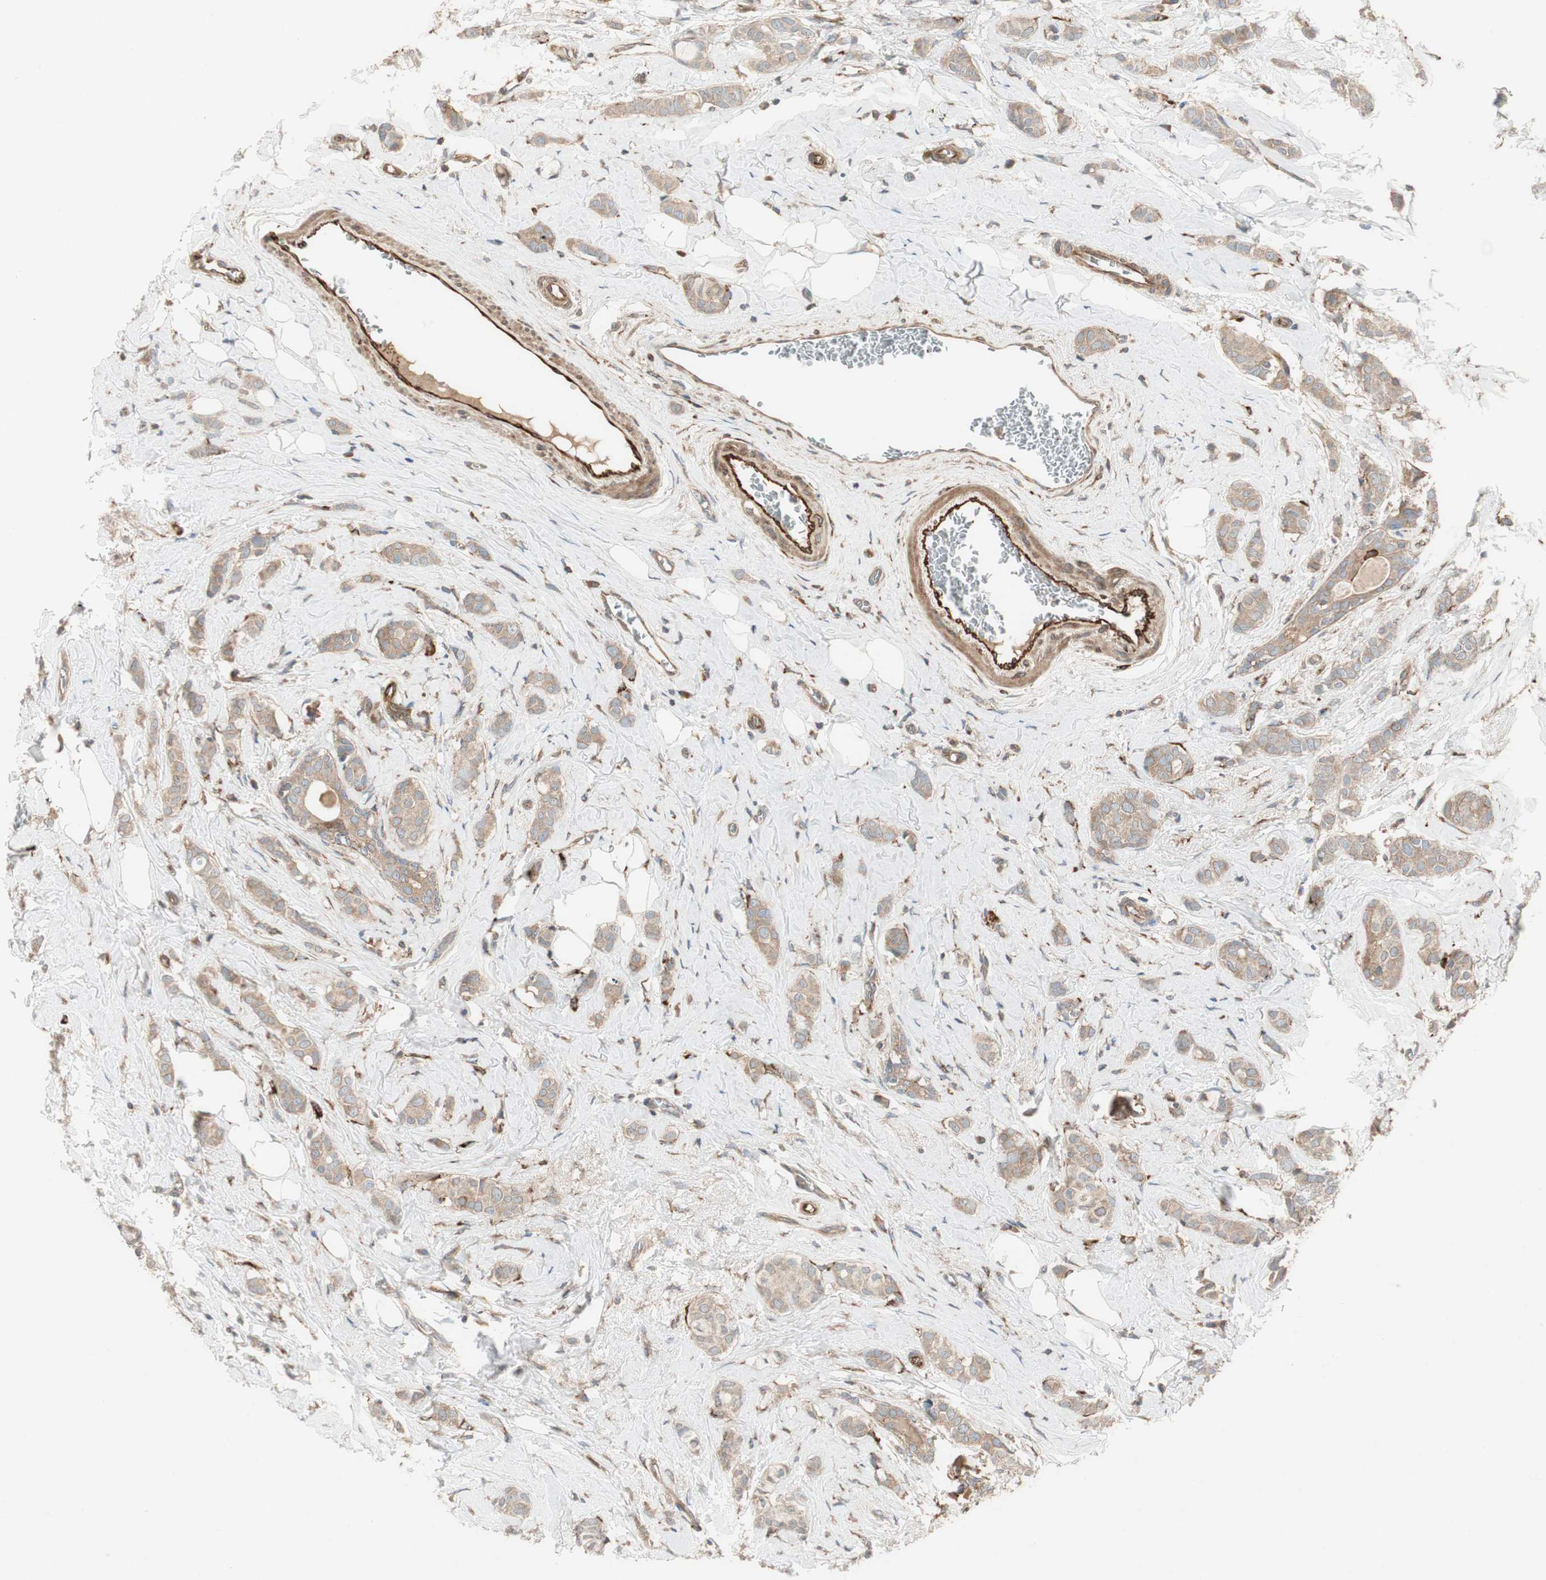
{"staining": {"intensity": "weak", "quantity": ">75%", "location": "cytoplasmic/membranous"}, "tissue": "breast cancer", "cell_type": "Tumor cells", "image_type": "cancer", "snomed": [{"axis": "morphology", "description": "Lobular carcinoma"}, {"axis": "topography", "description": "Breast"}], "caption": "Tumor cells show low levels of weak cytoplasmic/membranous positivity in approximately >75% of cells in human breast lobular carcinoma. (brown staining indicates protein expression, while blue staining denotes nuclei).", "gene": "PRKG1", "patient": {"sex": "female", "age": 60}}